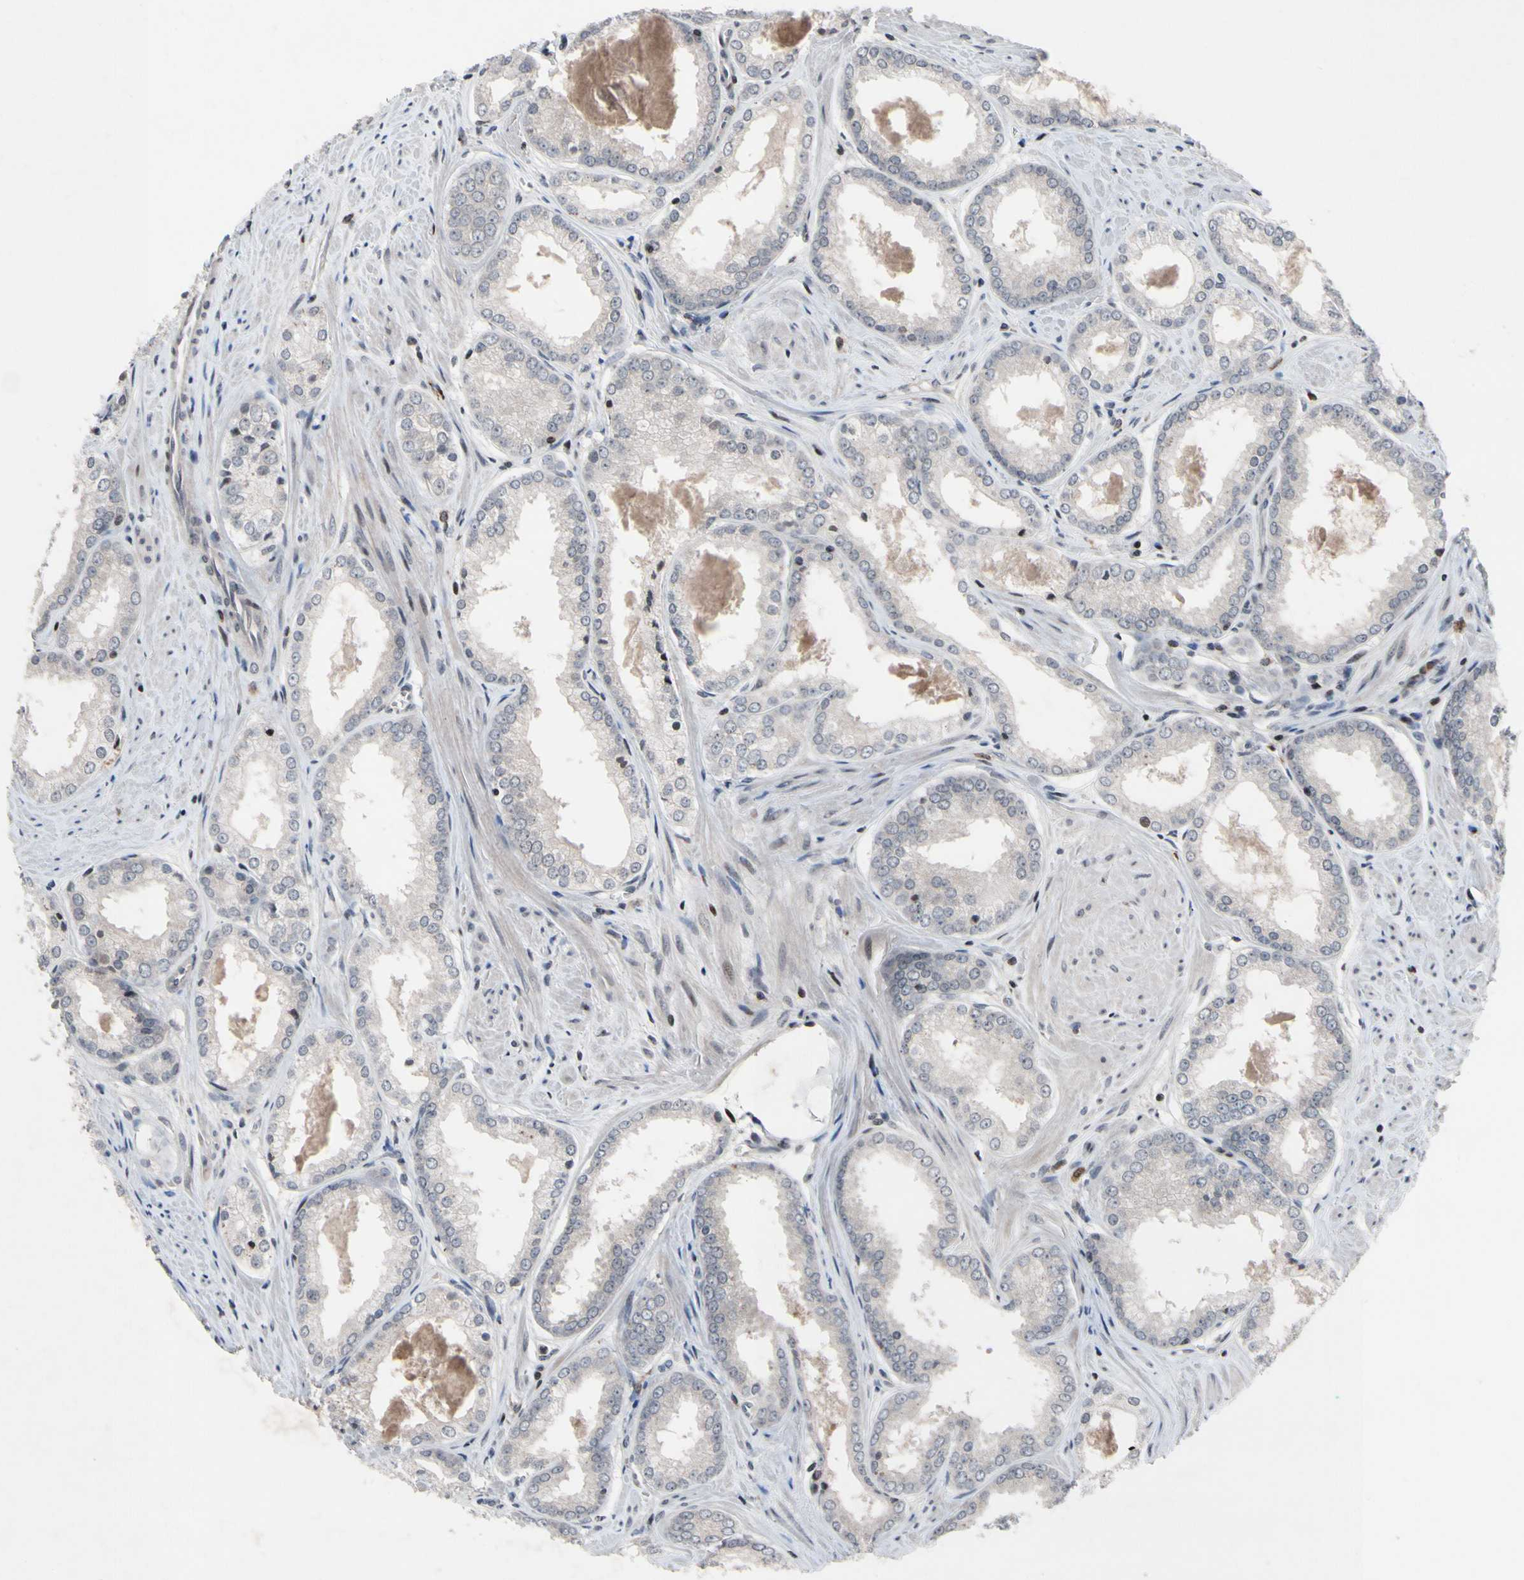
{"staining": {"intensity": "weak", "quantity": "<25%", "location": "nuclear"}, "tissue": "prostate cancer", "cell_type": "Tumor cells", "image_type": "cancer", "snomed": [{"axis": "morphology", "description": "Adenocarcinoma, Low grade"}, {"axis": "topography", "description": "Prostate"}], "caption": "Photomicrograph shows no significant protein staining in tumor cells of prostate cancer.", "gene": "MUTYH", "patient": {"sex": "male", "age": 64}}